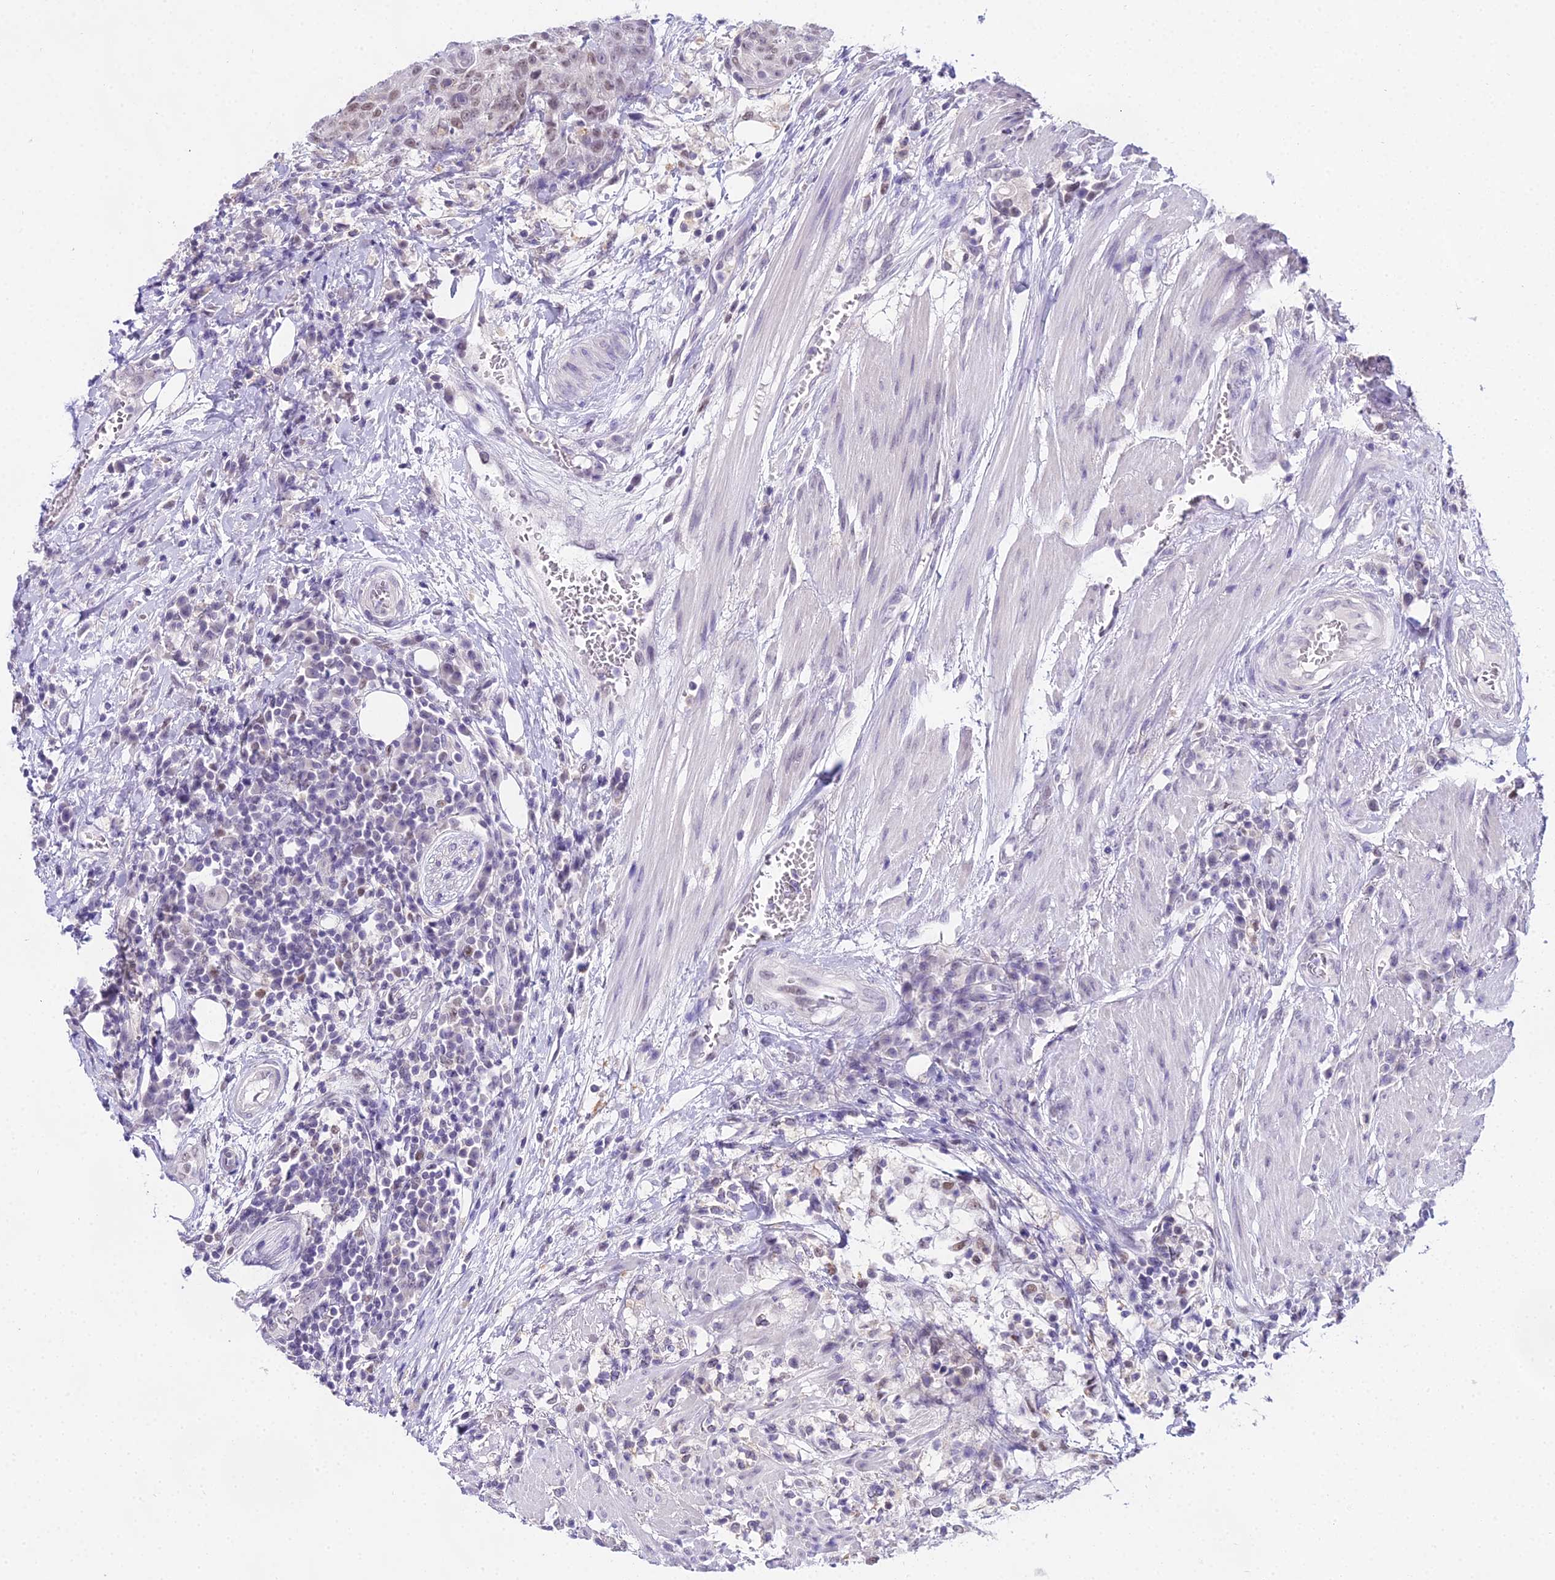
{"staining": {"intensity": "weak", "quantity": "<25%", "location": "nuclear"}, "tissue": "urothelial cancer", "cell_type": "Tumor cells", "image_type": "cancer", "snomed": [{"axis": "morphology", "description": "Urothelial carcinoma, High grade"}, {"axis": "topography", "description": "Urinary bladder"}], "caption": "IHC histopathology image of human urothelial carcinoma (high-grade) stained for a protein (brown), which exhibits no staining in tumor cells. Brightfield microscopy of immunohistochemistry (IHC) stained with DAB (brown) and hematoxylin (blue), captured at high magnification.", "gene": "MAT2A", "patient": {"sex": "female", "age": 63}}